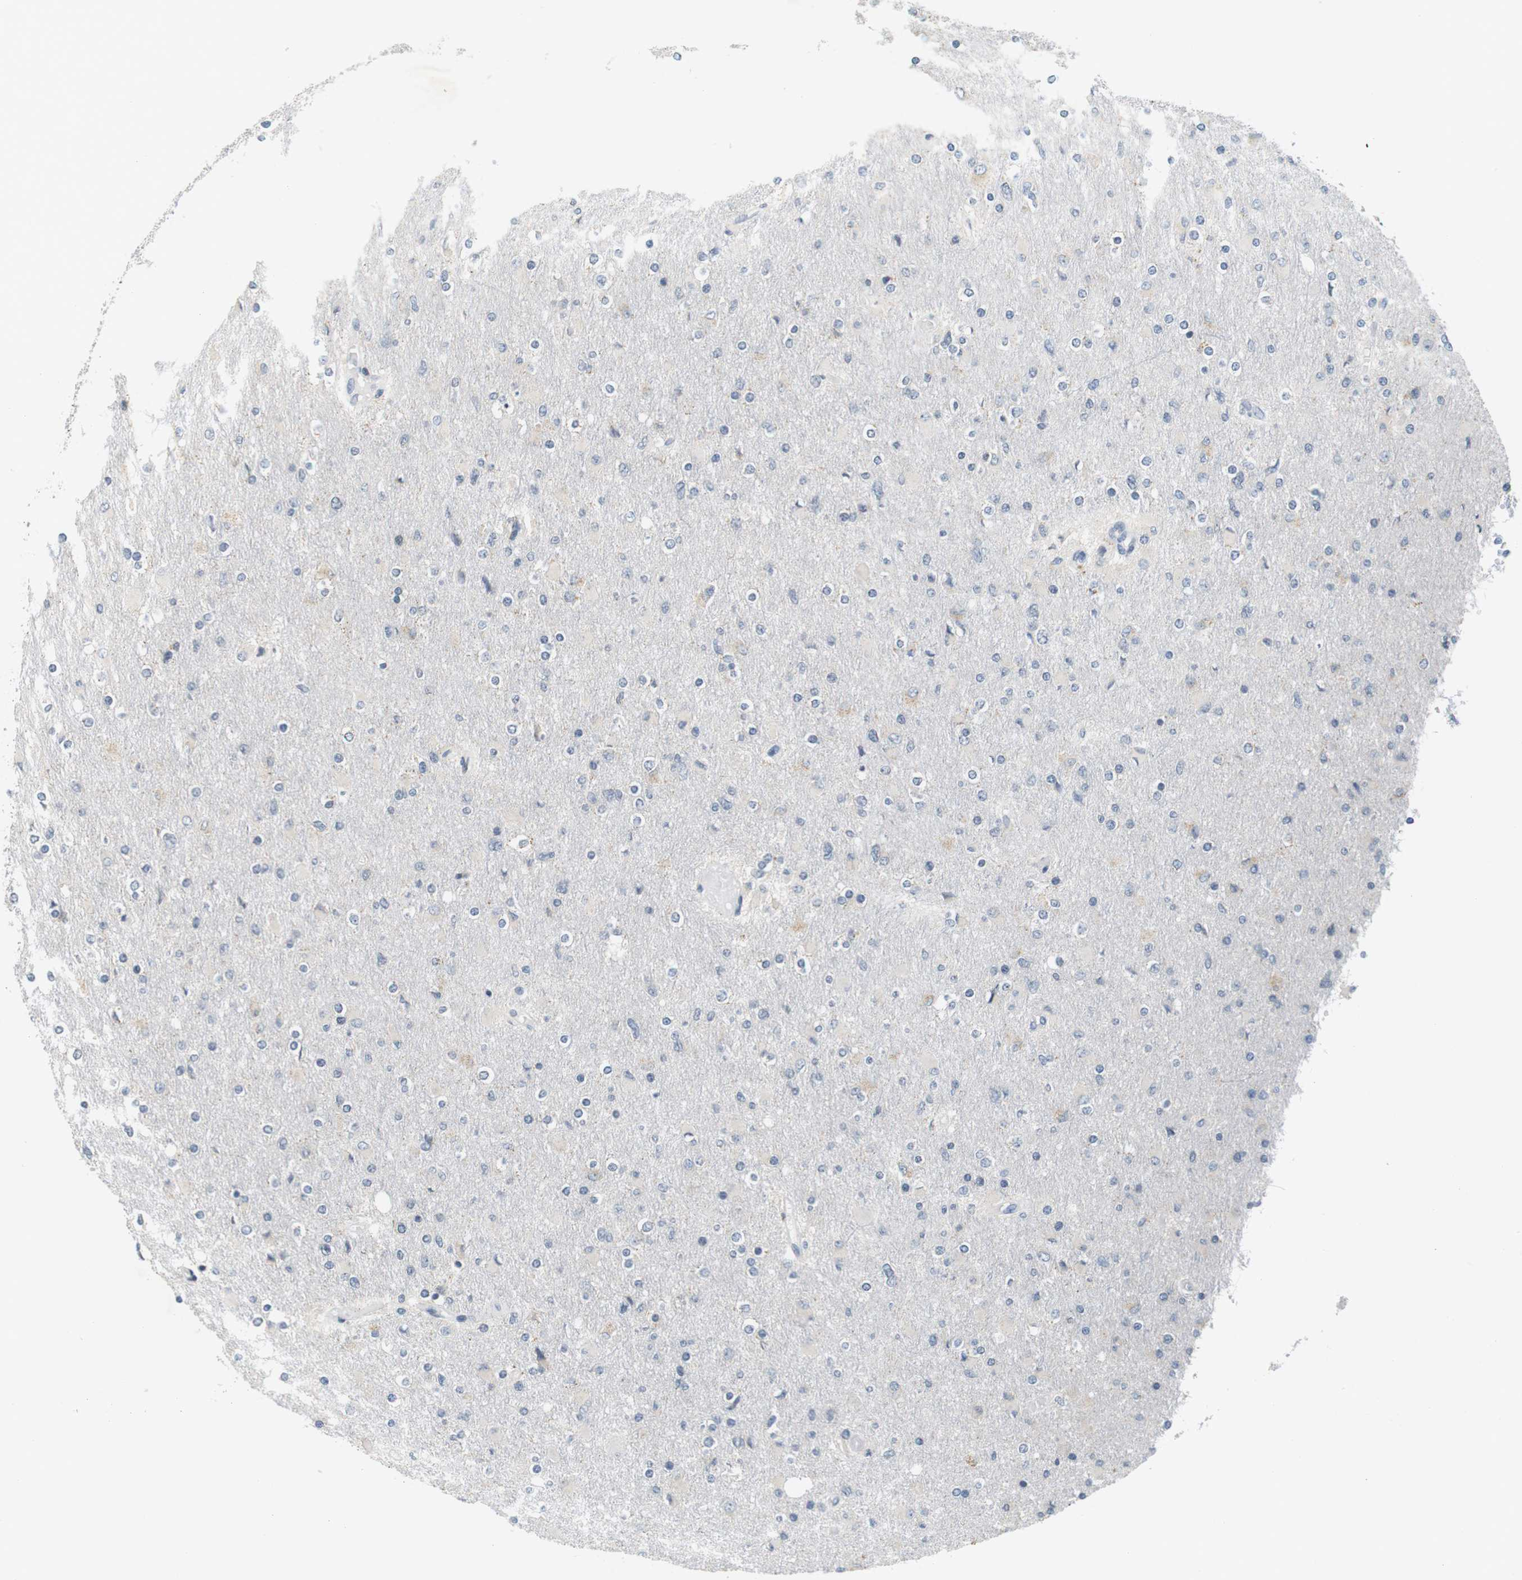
{"staining": {"intensity": "negative", "quantity": "none", "location": "none"}, "tissue": "glioma", "cell_type": "Tumor cells", "image_type": "cancer", "snomed": [{"axis": "morphology", "description": "Glioma, malignant, High grade"}, {"axis": "topography", "description": "Cerebral cortex"}], "caption": "Immunohistochemical staining of glioma displays no significant staining in tumor cells. The staining was performed using DAB (3,3'-diaminobenzidine) to visualize the protein expression in brown, while the nuclei were stained in blue with hematoxylin (Magnification: 20x).", "gene": "WNT7A", "patient": {"sex": "female", "age": 36}}